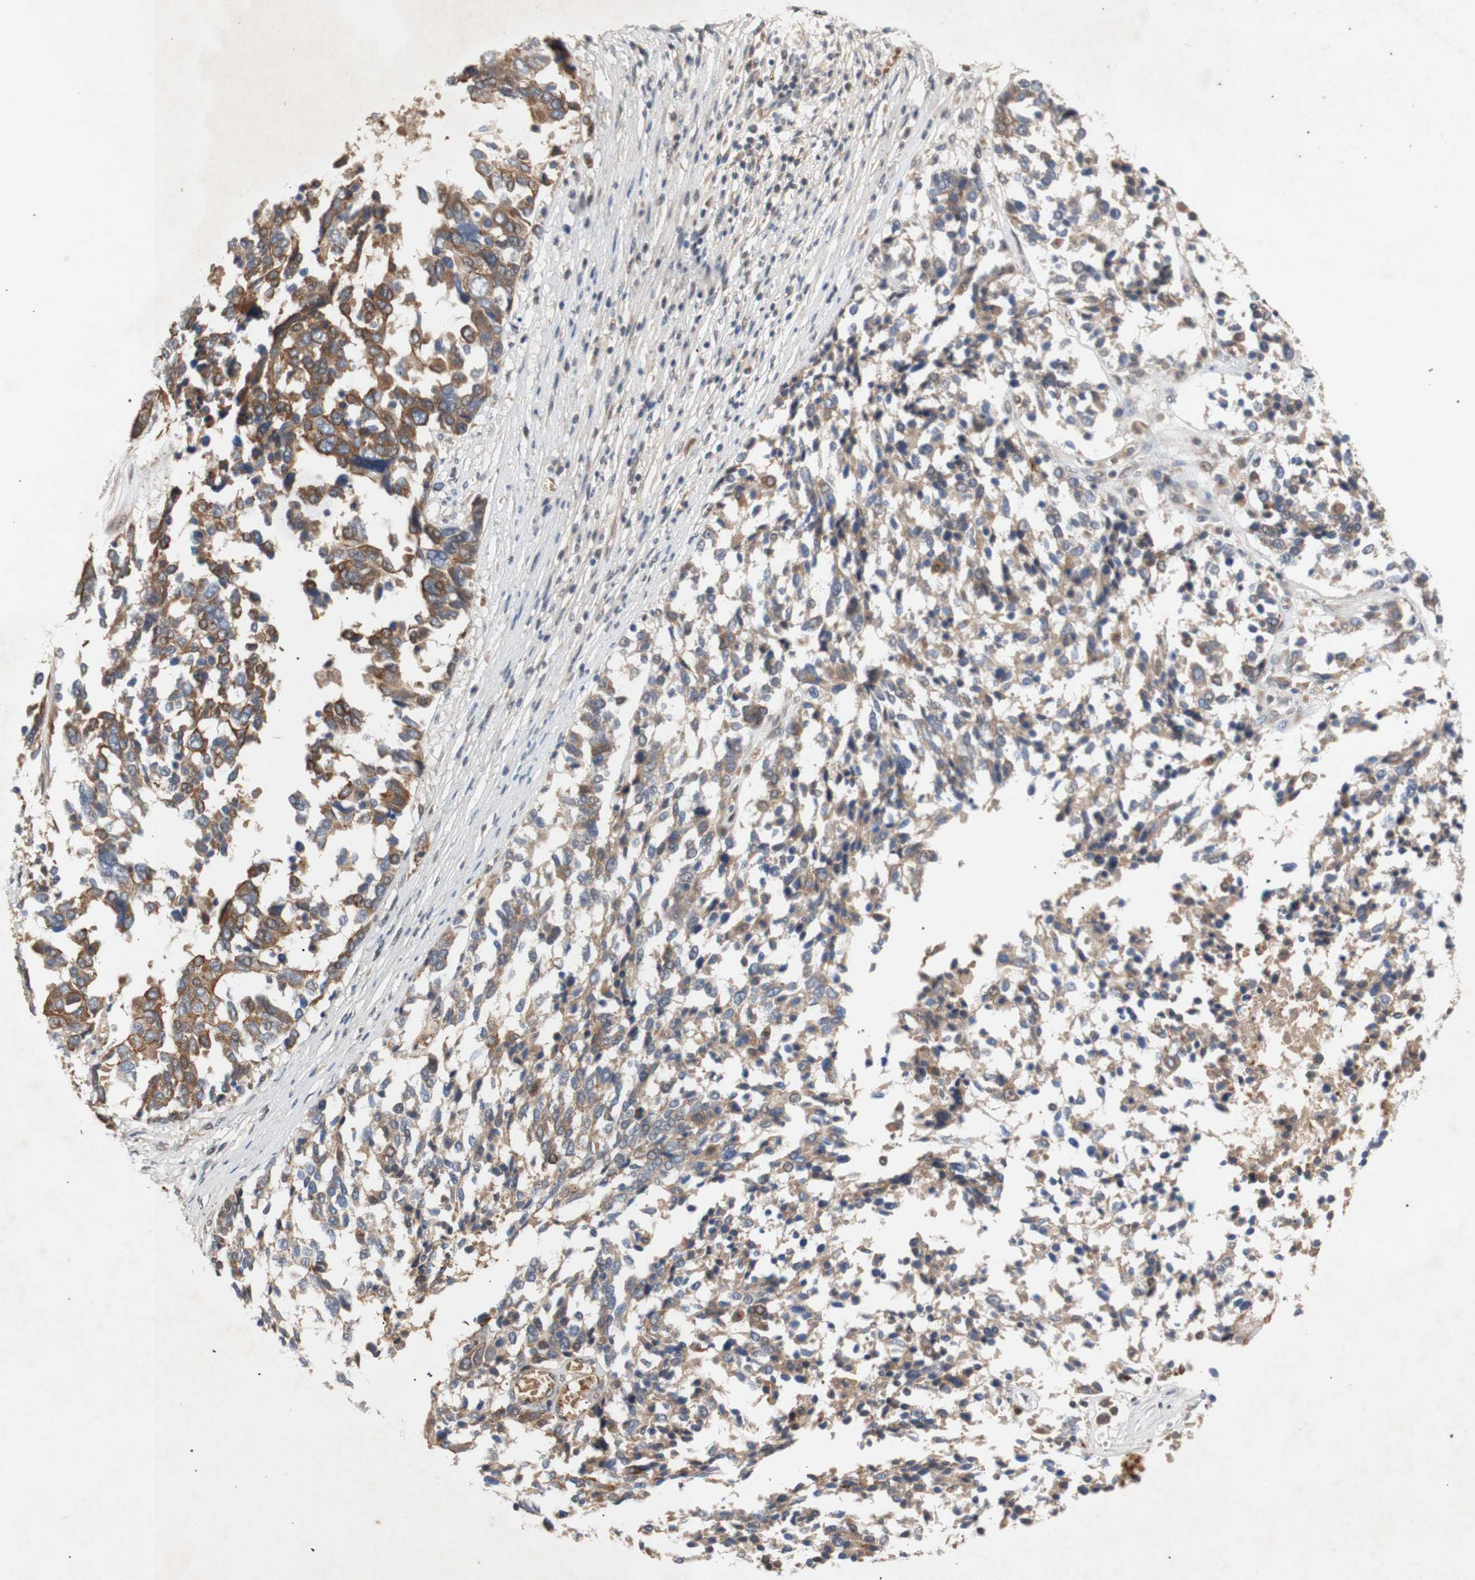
{"staining": {"intensity": "moderate", "quantity": ">75%", "location": "cytoplasmic/membranous"}, "tissue": "ovarian cancer", "cell_type": "Tumor cells", "image_type": "cancer", "snomed": [{"axis": "morphology", "description": "Cystadenocarcinoma, serous, NOS"}, {"axis": "topography", "description": "Ovary"}], "caption": "Immunohistochemical staining of human ovarian cancer displays medium levels of moderate cytoplasmic/membranous protein expression in about >75% of tumor cells.", "gene": "PKN1", "patient": {"sex": "female", "age": 44}}